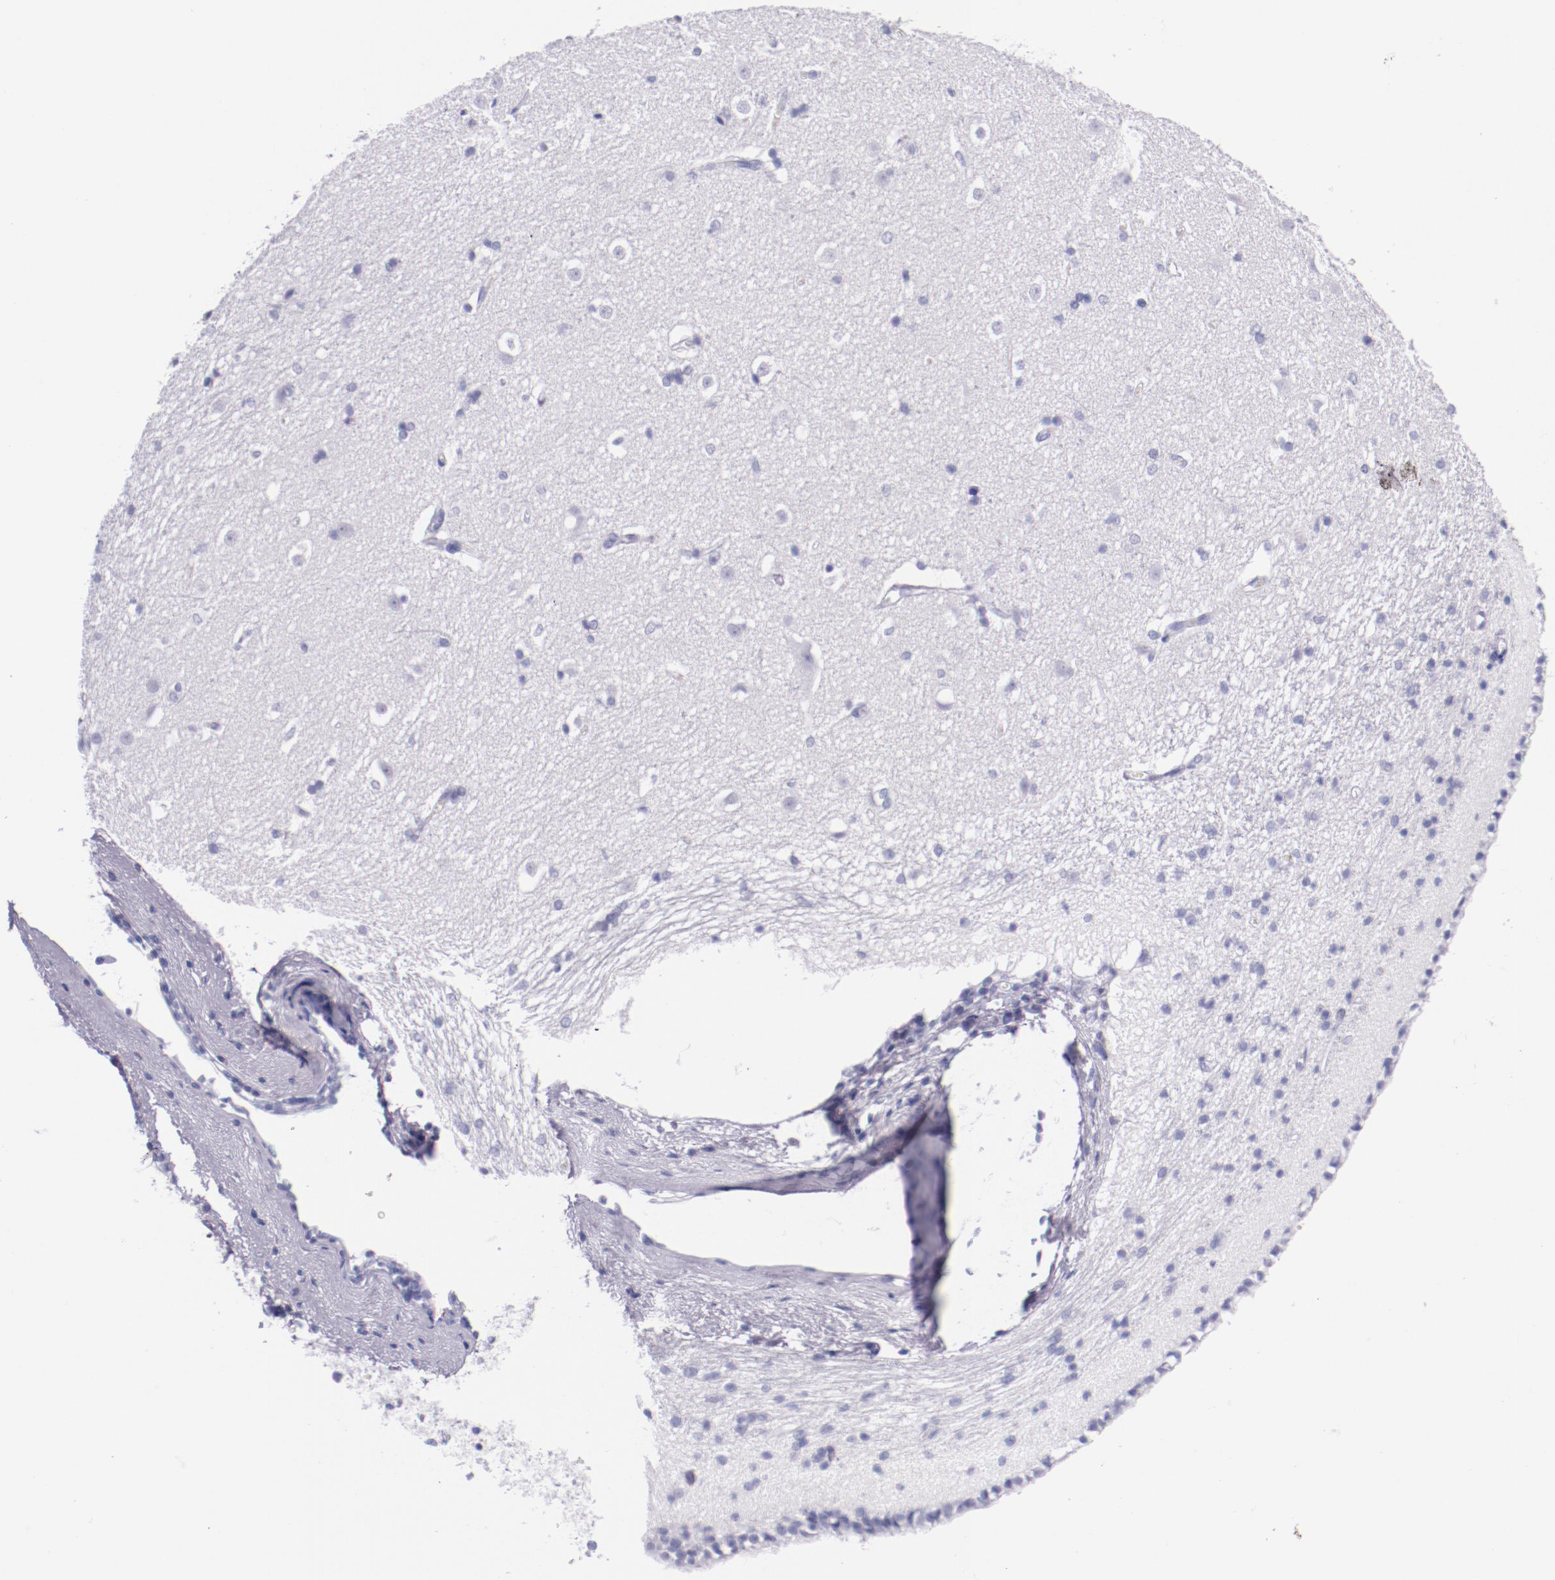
{"staining": {"intensity": "negative", "quantity": "none", "location": "none"}, "tissue": "caudate", "cell_type": "Glial cells", "image_type": "normal", "snomed": [{"axis": "morphology", "description": "Normal tissue, NOS"}, {"axis": "topography", "description": "Lateral ventricle wall"}], "caption": "The histopathology image reveals no staining of glial cells in unremarkable caudate. (Immunohistochemistry (ihc), brightfield microscopy, high magnification).", "gene": "IRF4", "patient": {"sex": "female", "age": 19}}